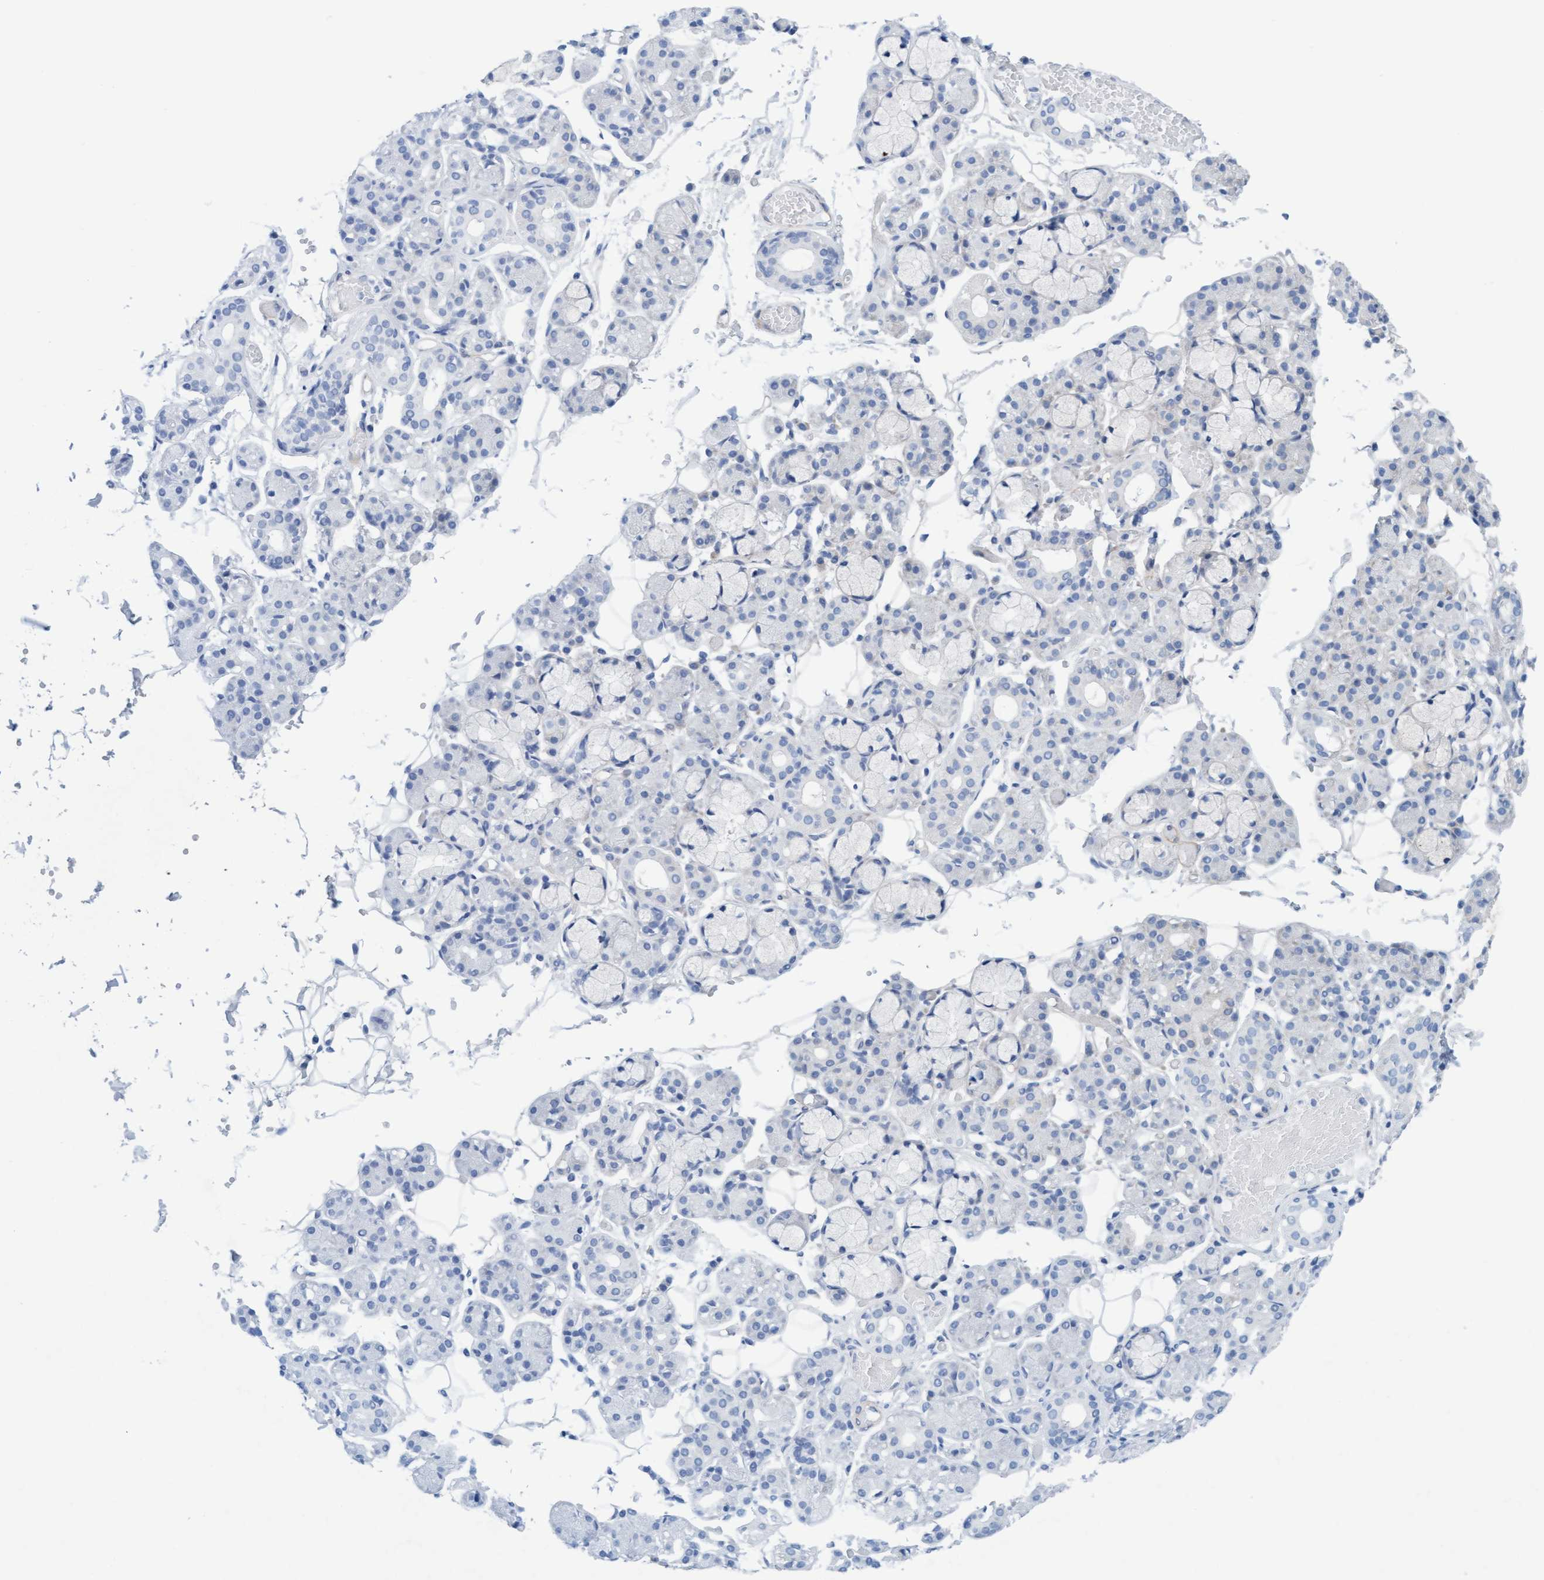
{"staining": {"intensity": "negative", "quantity": "none", "location": "none"}, "tissue": "salivary gland", "cell_type": "Glandular cells", "image_type": "normal", "snomed": [{"axis": "morphology", "description": "Normal tissue, NOS"}, {"axis": "topography", "description": "Salivary gland"}], "caption": "Salivary gland stained for a protein using immunohistochemistry (IHC) exhibits no staining glandular cells.", "gene": "CDK5RAP3", "patient": {"sex": "male", "age": 63}}